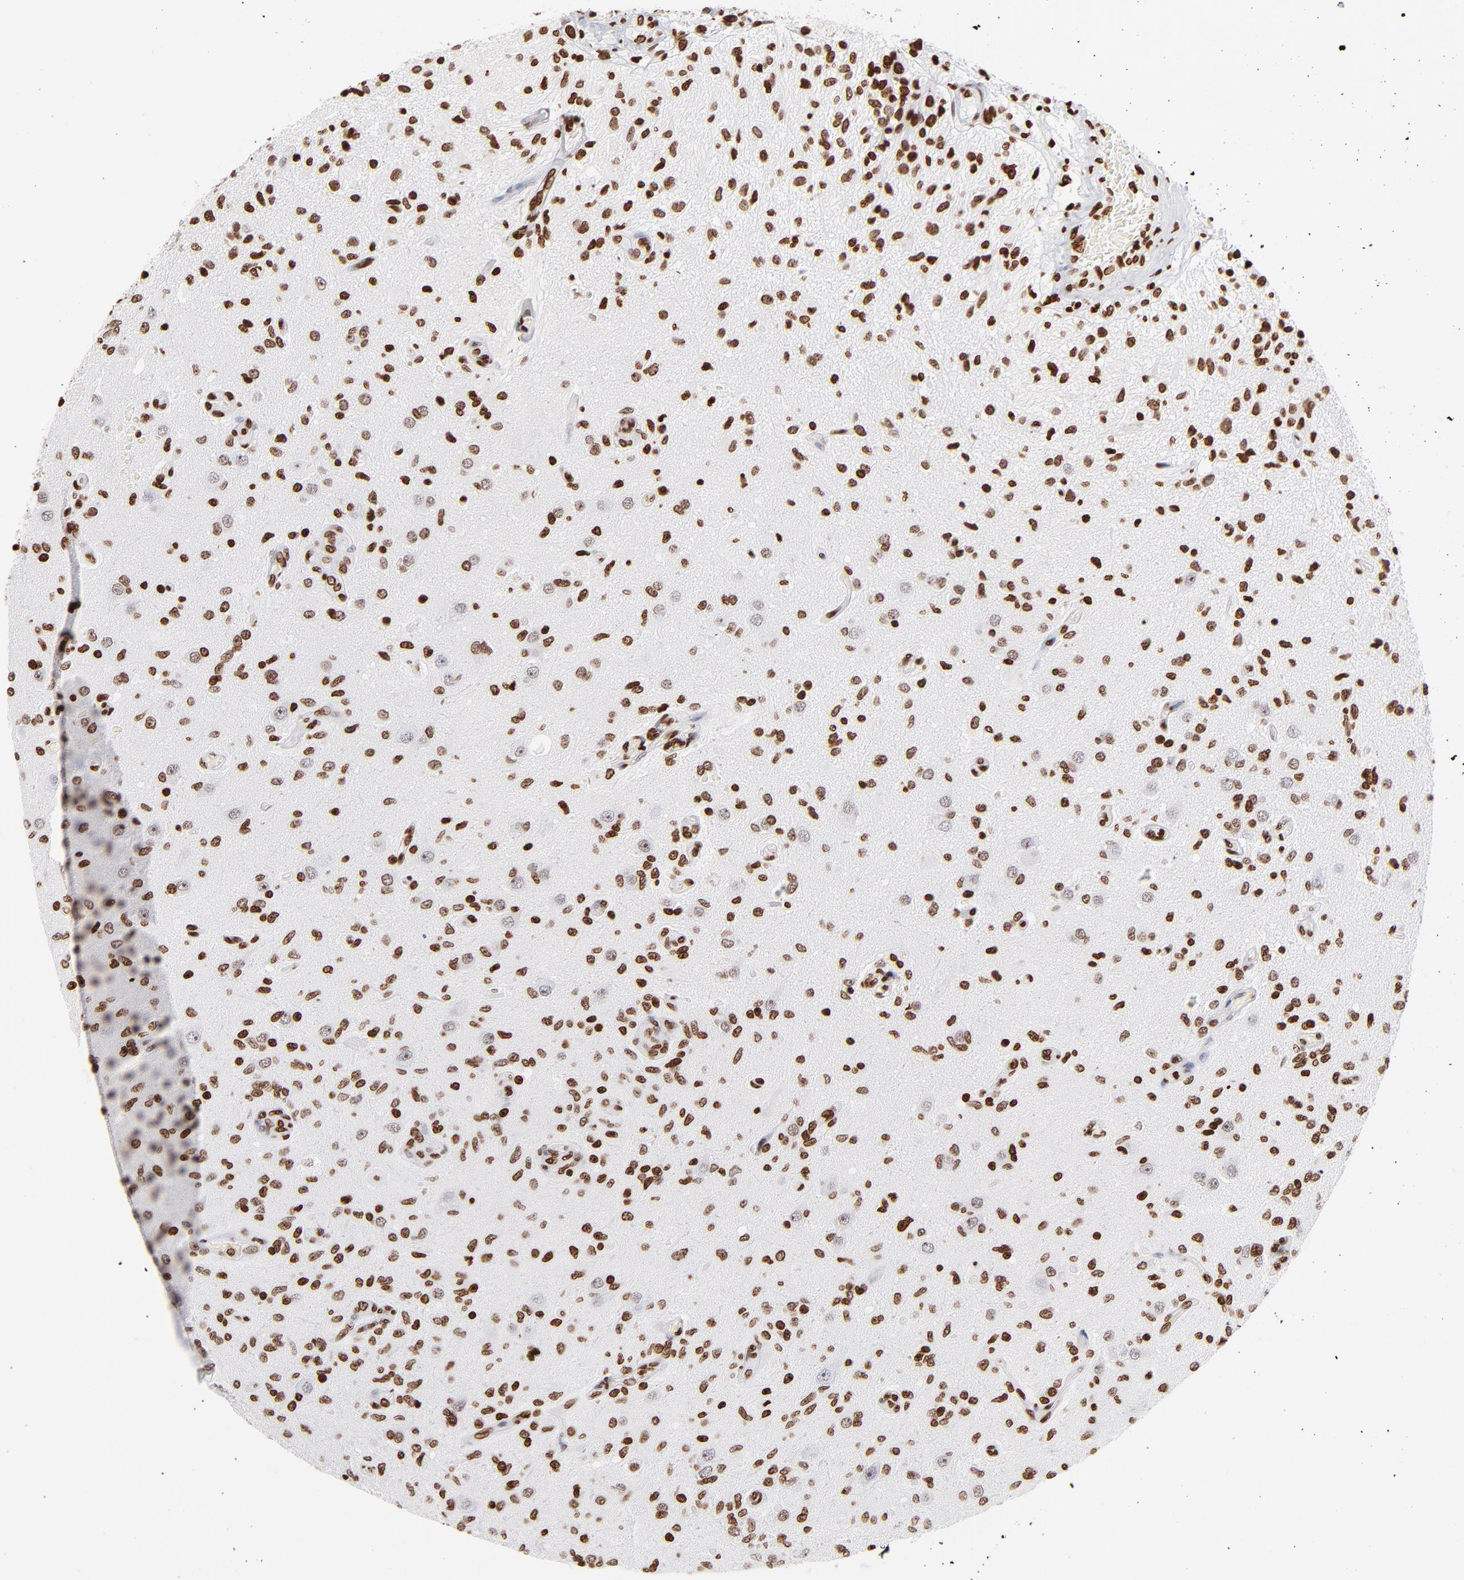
{"staining": {"intensity": "strong", "quantity": ">75%", "location": "nuclear"}, "tissue": "glioma", "cell_type": "Tumor cells", "image_type": "cancer", "snomed": [{"axis": "morphology", "description": "Normal tissue, NOS"}, {"axis": "morphology", "description": "Glioma, malignant, High grade"}, {"axis": "topography", "description": "Cerebral cortex"}], "caption": "Protein staining of glioma tissue exhibits strong nuclear staining in about >75% of tumor cells.", "gene": "RTL4", "patient": {"sex": "male", "age": 77}}